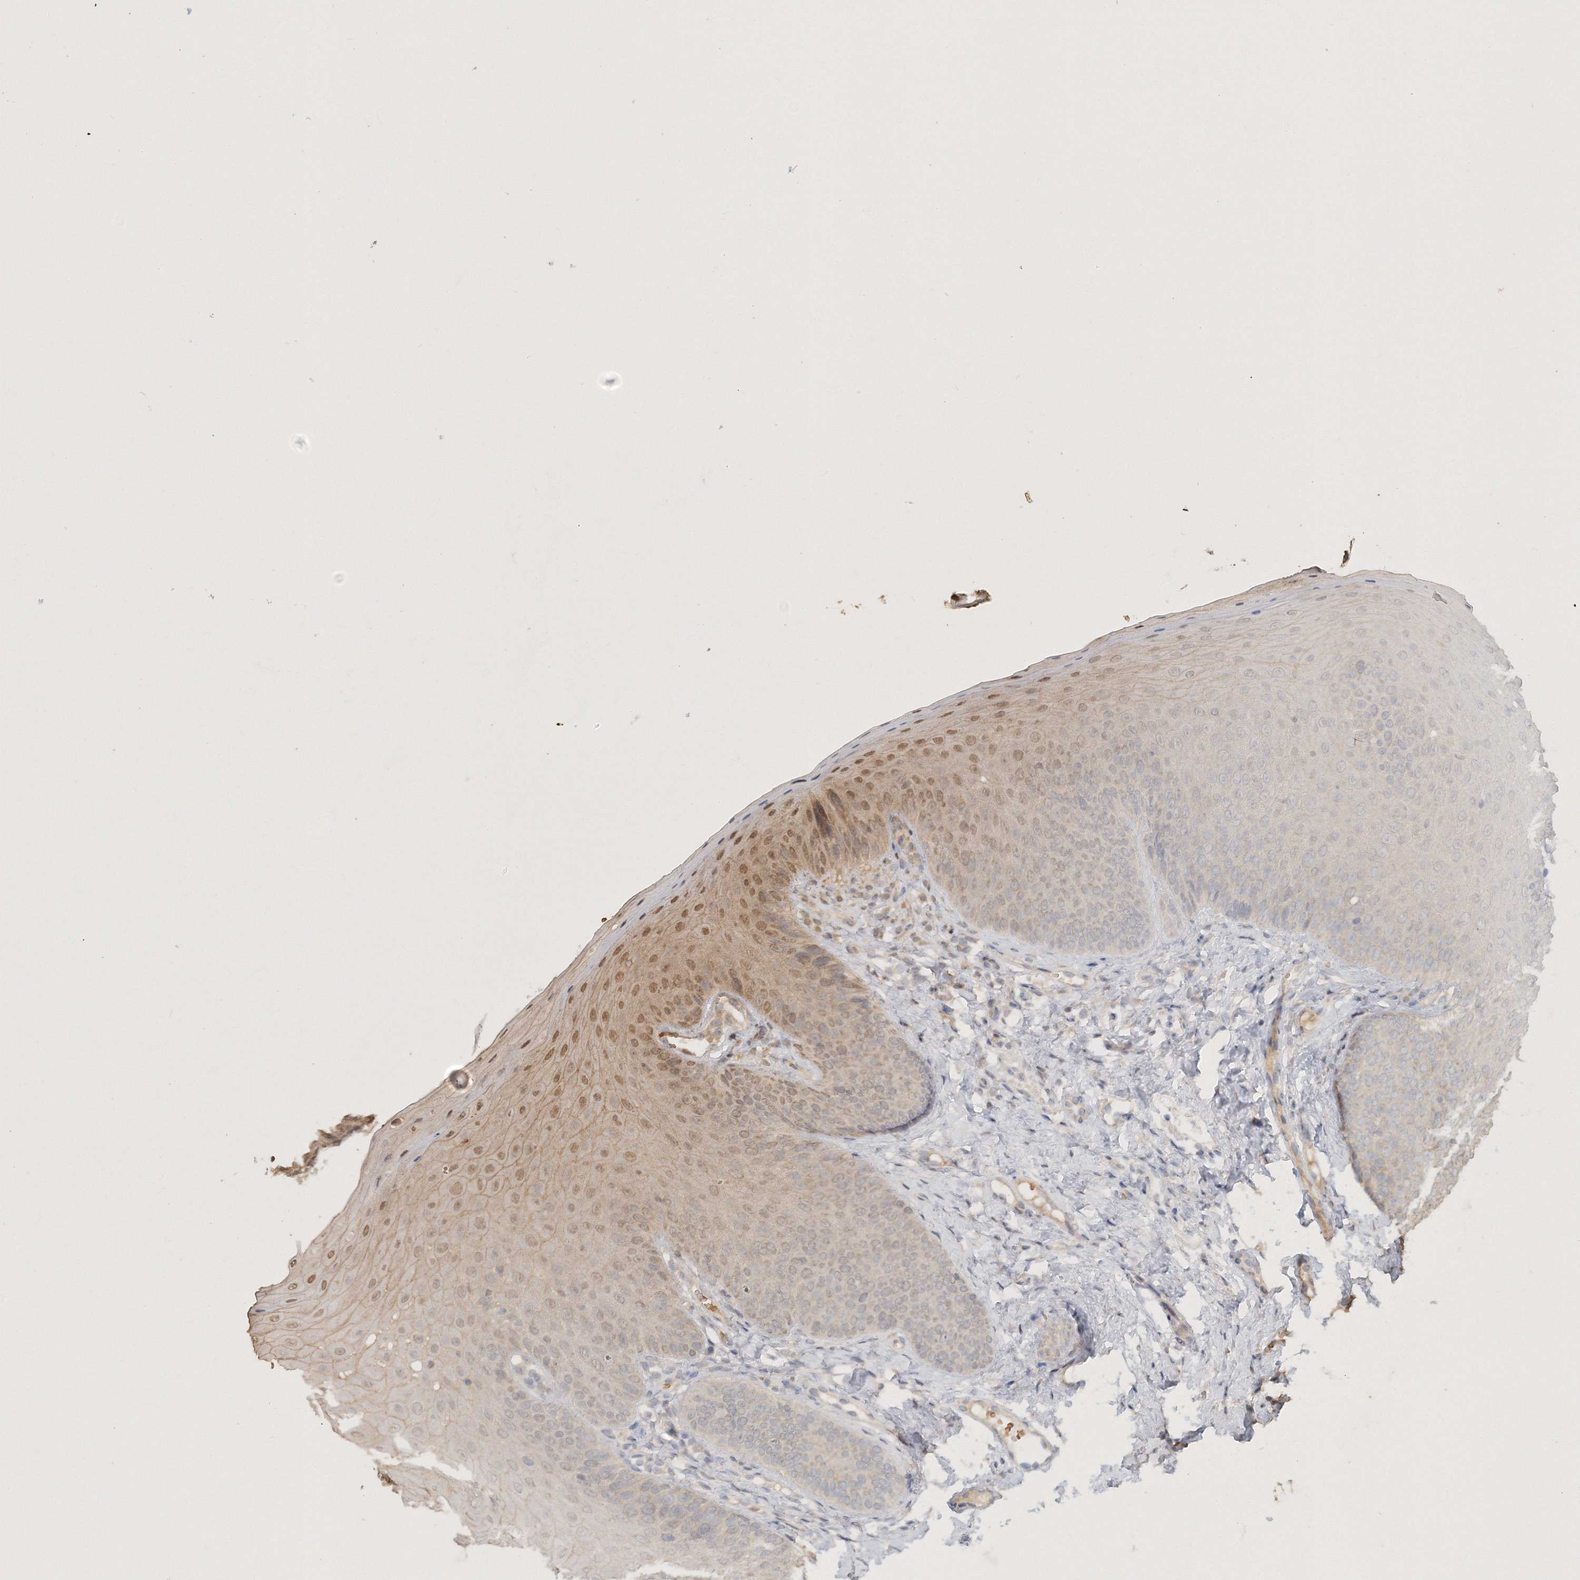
{"staining": {"intensity": "moderate", "quantity": "25%-75%", "location": "cytoplasmic/membranous,nuclear"}, "tissue": "oral mucosa", "cell_type": "Squamous epithelial cells", "image_type": "normal", "snomed": [{"axis": "morphology", "description": "Normal tissue, NOS"}, {"axis": "topography", "description": "Oral tissue"}], "caption": "Protein staining demonstrates moderate cytoplasmic/membranous,nuclear expression in approximately 25%-75% of squamous epithelial cells in unremarkable oral mucosa.", "gene": "CCDC122", "patient": {"sex": "female", "age": 68}}